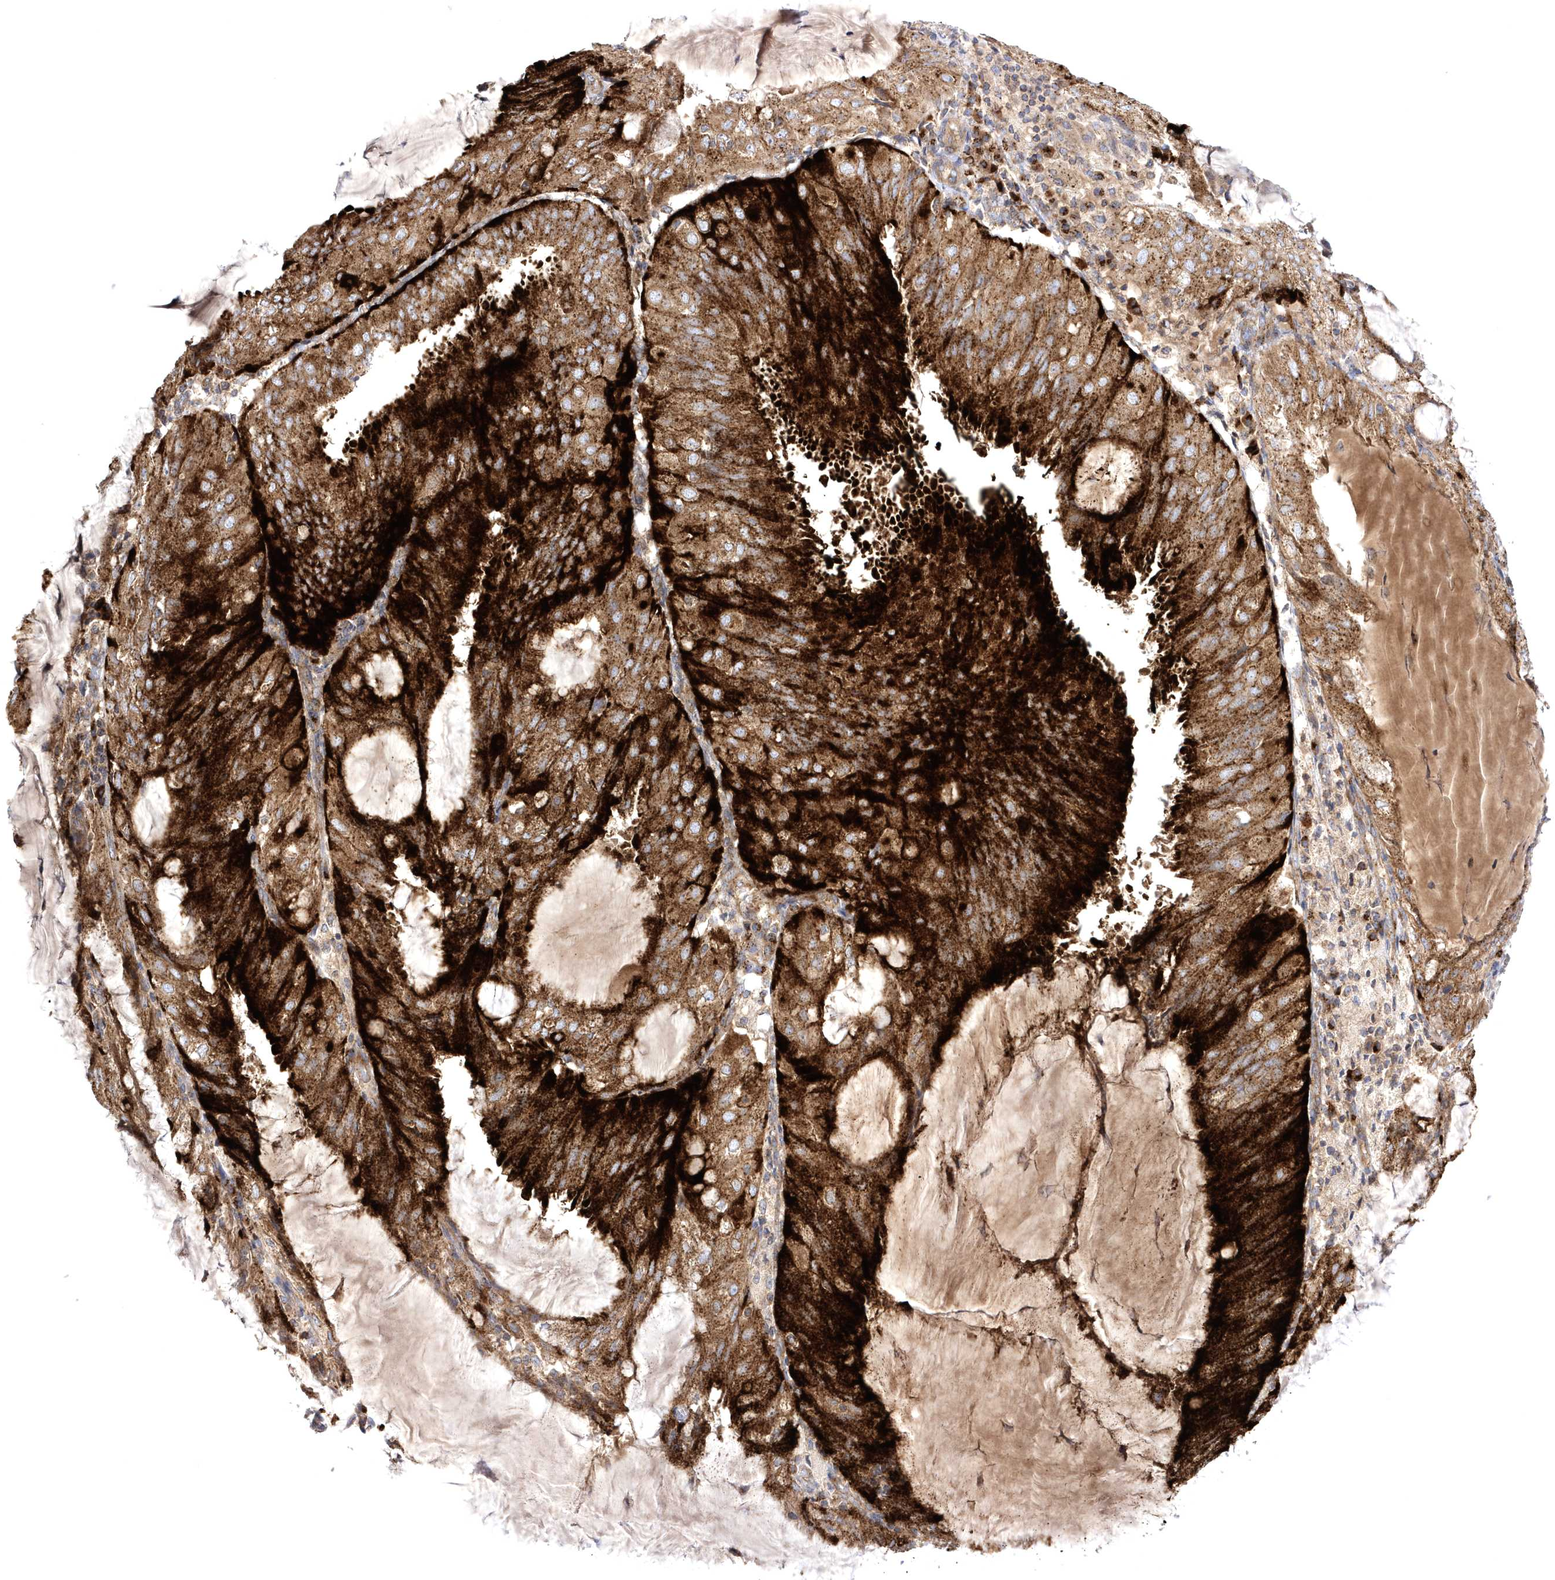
{"staining": {"intensity": "strong", "quantity": ">75%", "location": "cytoplasmic/membranous"}, "tissue": "endometrial cancer", "cell_type": "Tumor cells", "image_type": "cancer", "snomed": [{"axis": "morphology", "description": "Adenocarcinoma, NOS"}, {"axis": "topography", "description": "Endometrium"}], "caption": "The histopathology image demonstrates staining of endometrial cancer (adenocarcinoma), revealing strong cytoplasmic/membranous protein expression (brown color) within tumor cells.", "gene": "COPB2", "patient": {"sex": "female", "age": 81}}